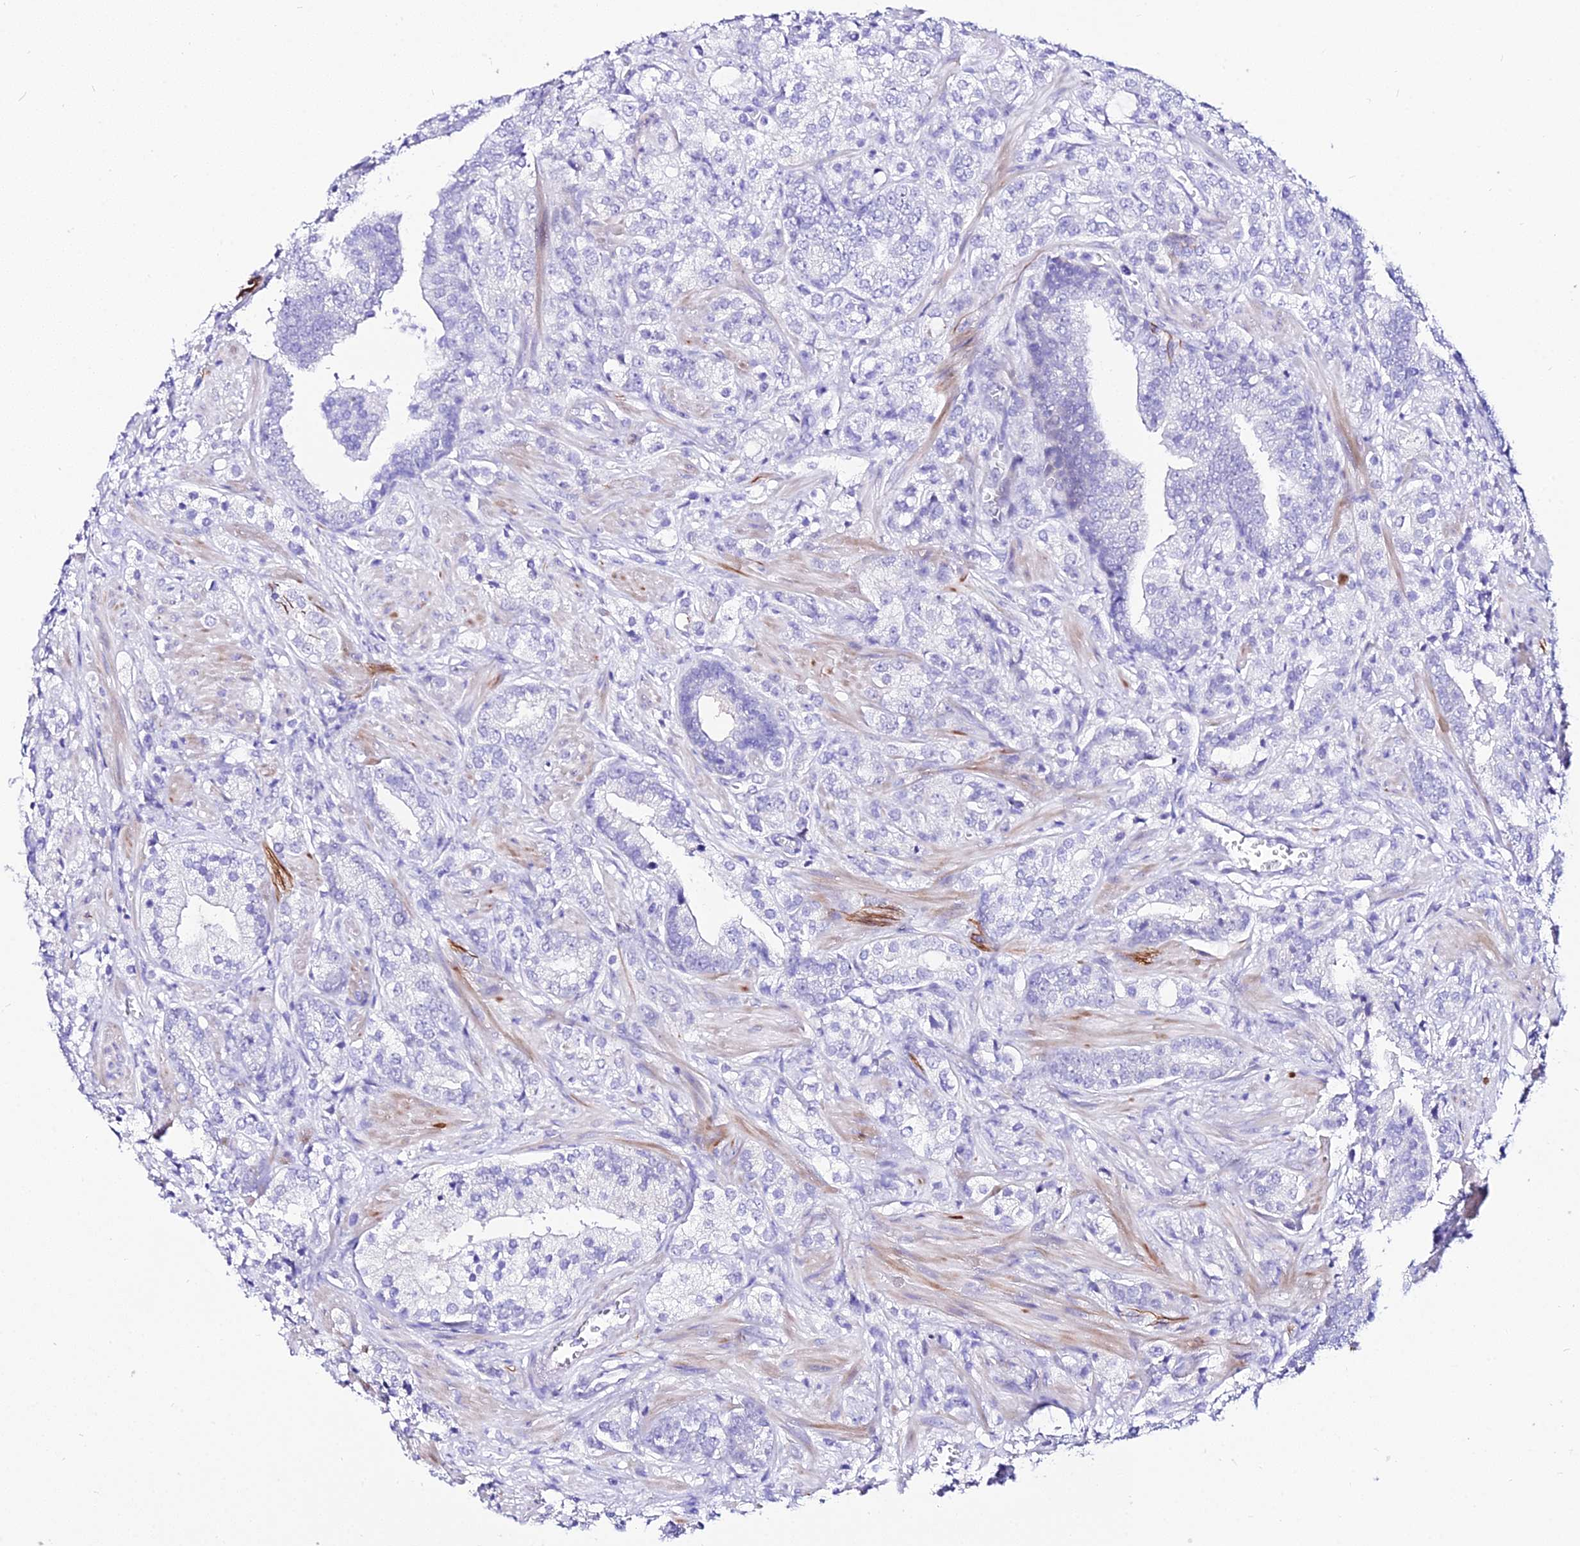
{"staining": {"intensity": "negative", "quantity": "none", "location": "none"}, "tissue": "prostate cancer", "cell_type": "Tumor cells", "image_type": "cancer", "snomed": [{"axis": "morphology", "description": "Adenocarcinoma, High grade"}, {"axis": "topography", "description": "Prostate"}], "caption": "The histopathology image shows no staining of tumor cells in prostate cancer.", "gene": "DEFB106A", "patient": {"sex": "male", "age": 50}}